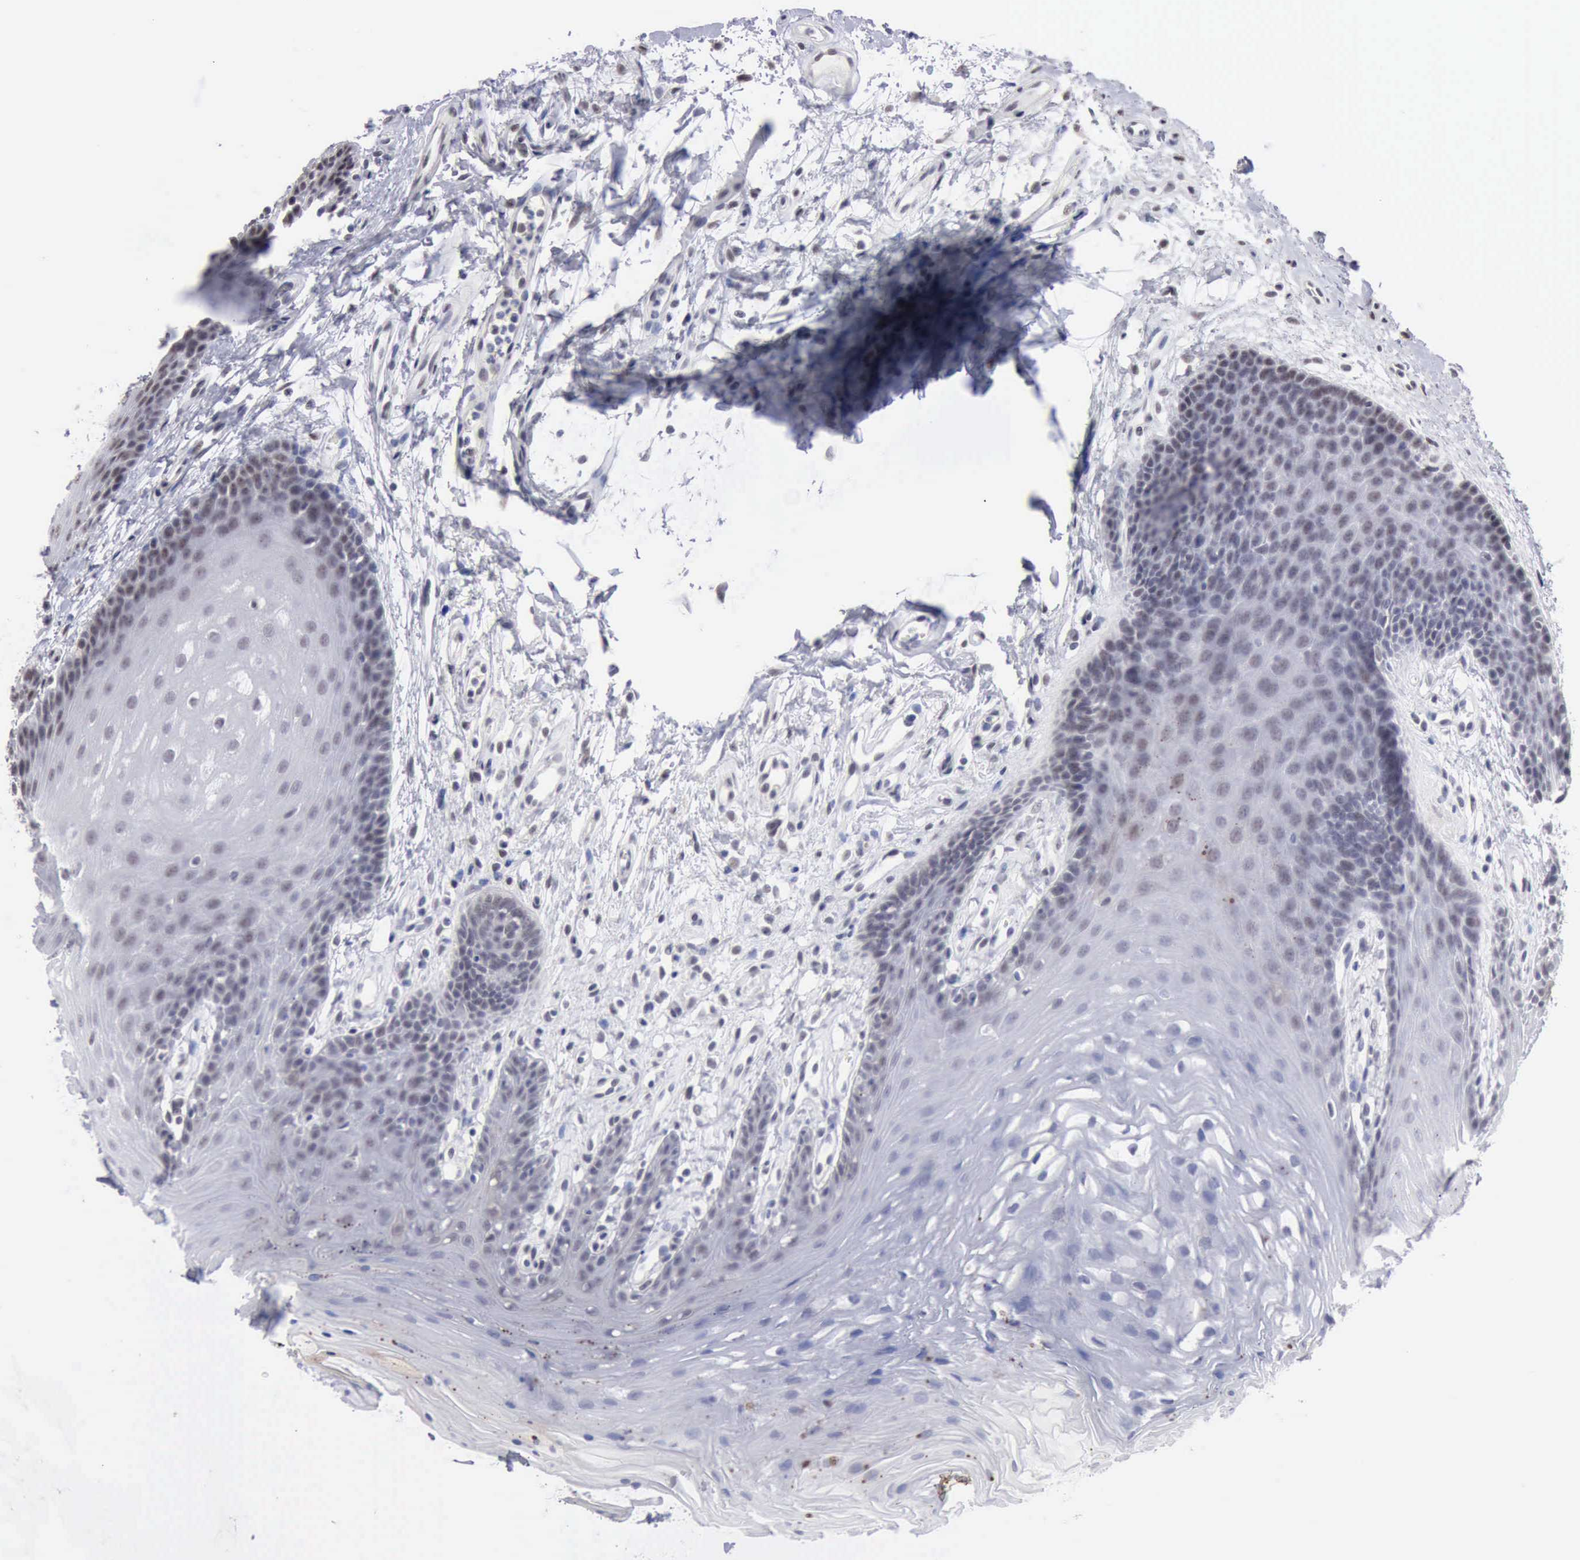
{"staining": {"intensity": "weak", "quantity": "<25%", "location": "nuclear"}, "tissue": "oral mucosa", "cell_type": "Squamous epithelial cells", "image_type": "normal", "snomed": [{"axis": "morphology", "description": "Normal tissue, NOS"}, {"axis": "topography", "description": "Oral tissue"}], "caption": "An image of human oral mucosa is negative for staining in squamous epithelial cells. Nuclei are stained in blue.", "gene": "TAF1", "patient": {"sex": "male", "age": 62}}